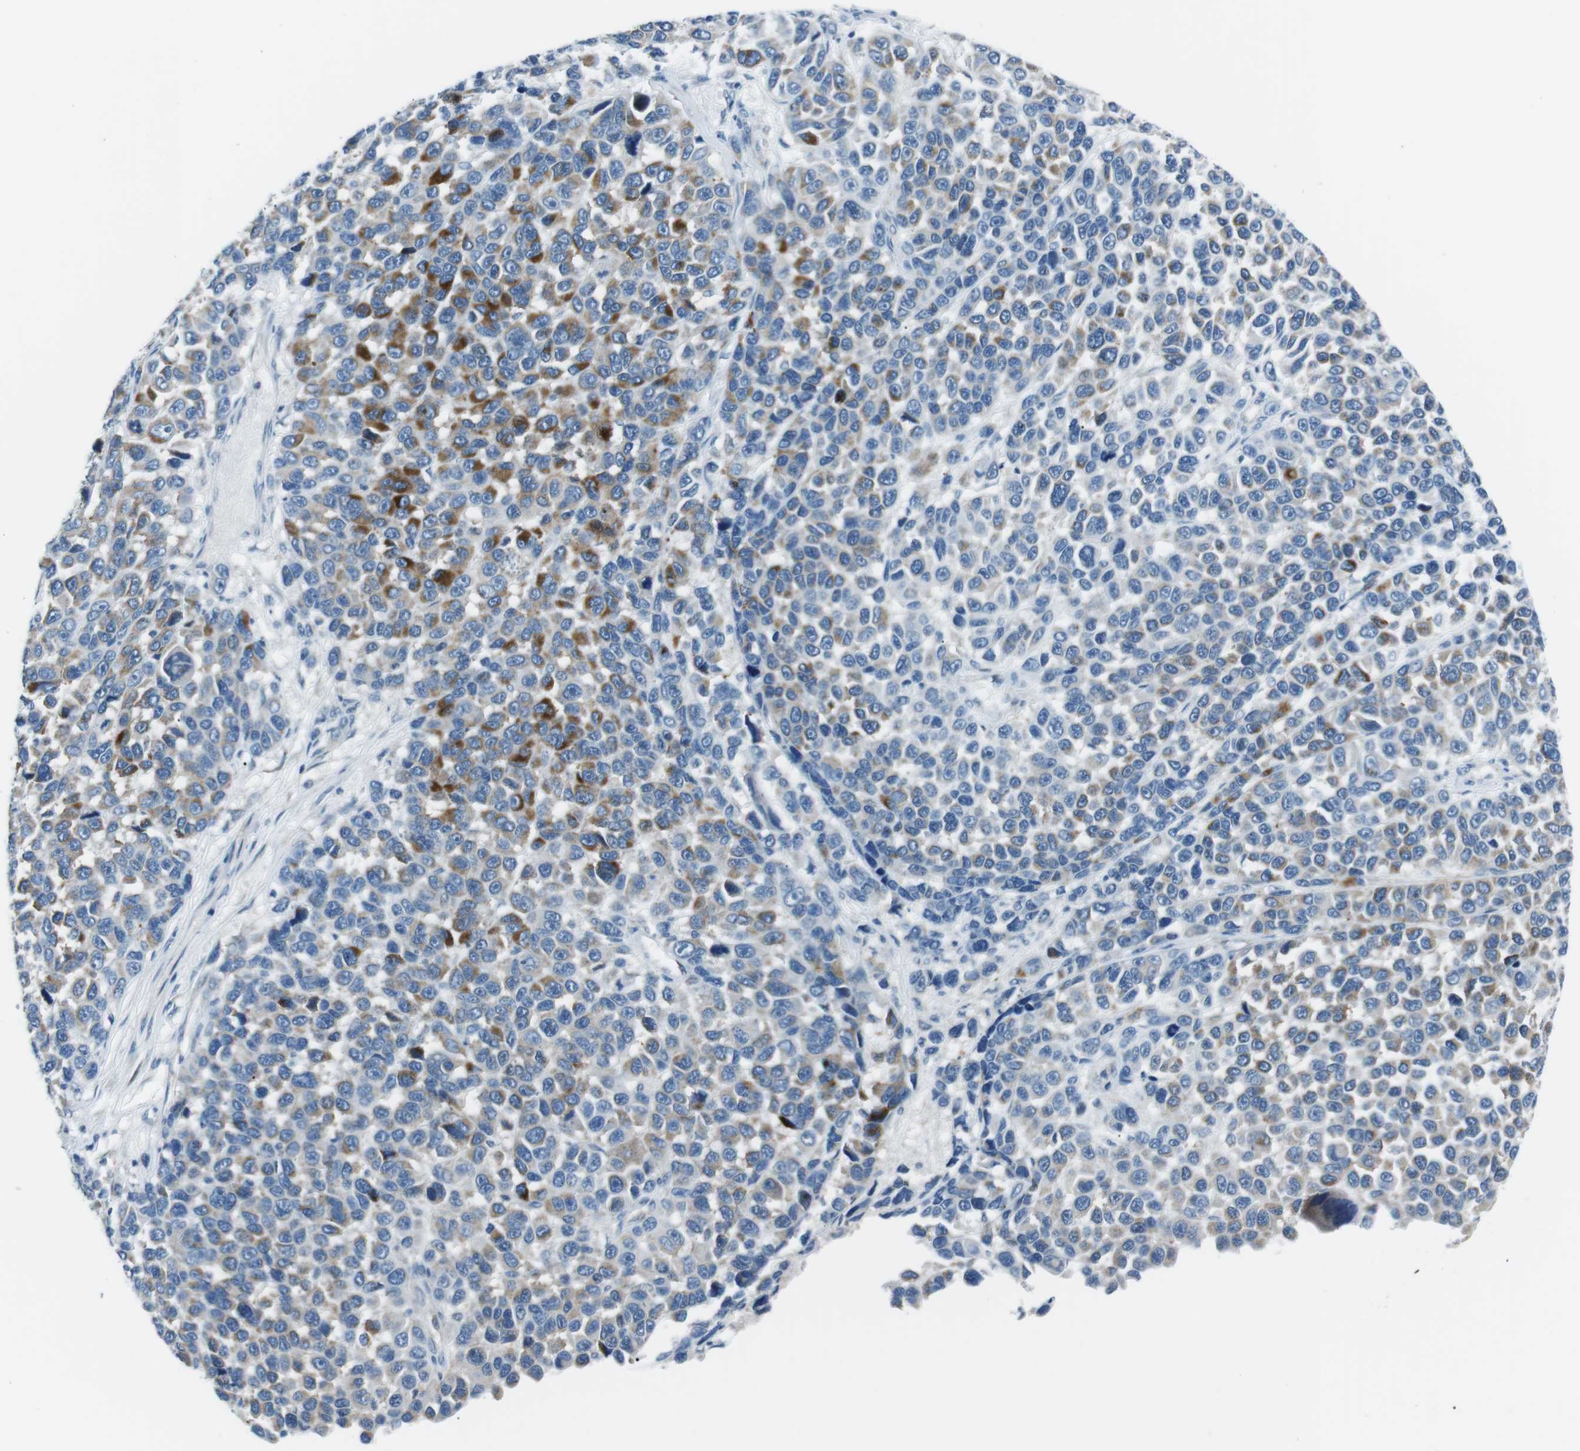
{"staining": {"intensity": "strong", "quantity": "<25%", "location": "cytoplasmic/membranous"}, "tissue": "melanoma", "cell_type": "Tumor cells", "image_type": "cancer", "snomed": [{"axis": "morphology", "description": "Malignant melanoma, NOS"}, {"axis": "topography", "description": "Skin"}], "caption": "Brown immunohistochemical staining in human melanoma shows strong cytoplasmic/membranous expression in about <25% of tumor cells.", "gene": "CSF2RA", "patient": {"sex": "male", "age": 53}}